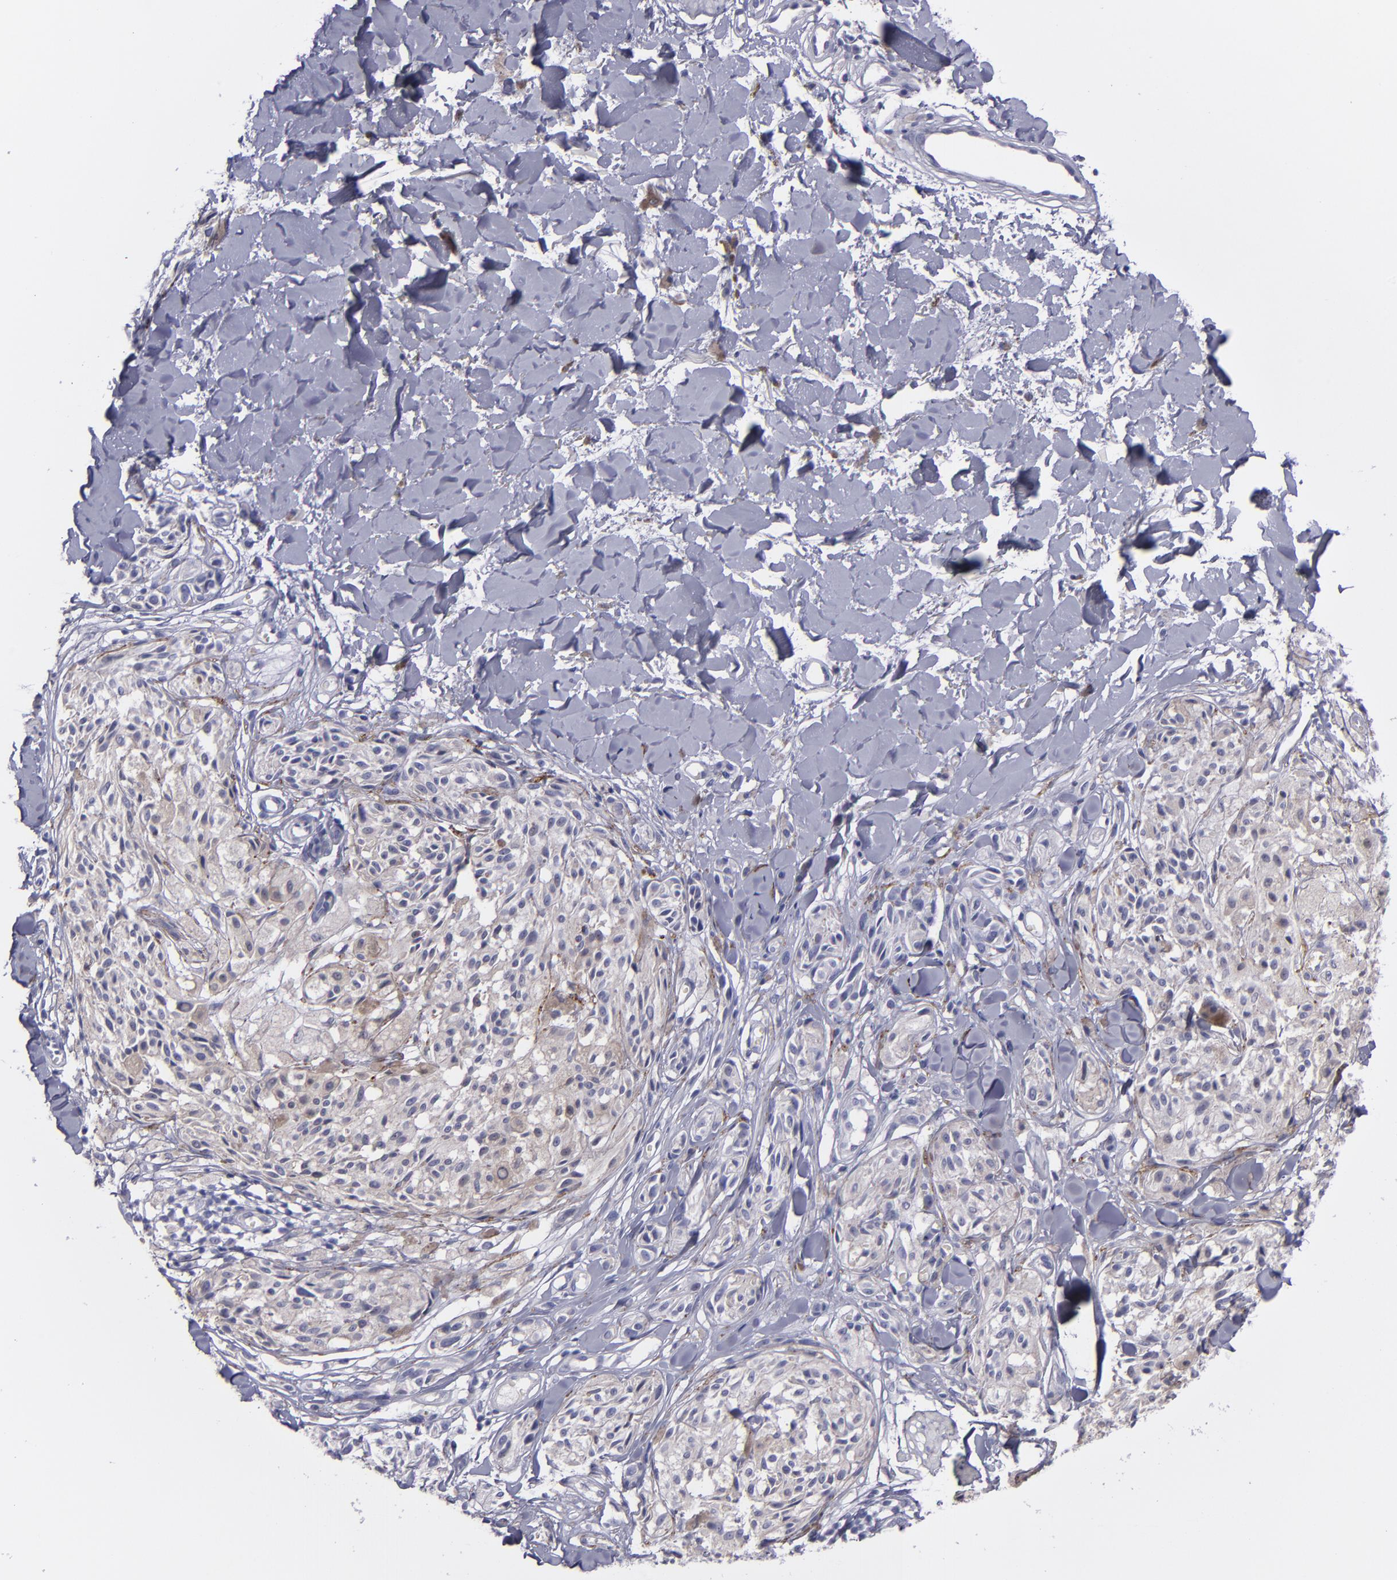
{"staining": {"intensity": "negative", "quantity": "none", "location": "none"}, "tissue": "melanoma", "cell_type": "Tumor cells", "image_type": "cancer", "snomed": [{"axis": "morphology", "description": "Malignant melanoma, Metastatic site"}, {"axis": "topography", "description": "Skin"}], "caption": "Immunohistochemical staining of human melanoma displays no significant expression in tumor cells.", "gene": "SNAP25", "patient": {"sex": "female", "age": 66}}